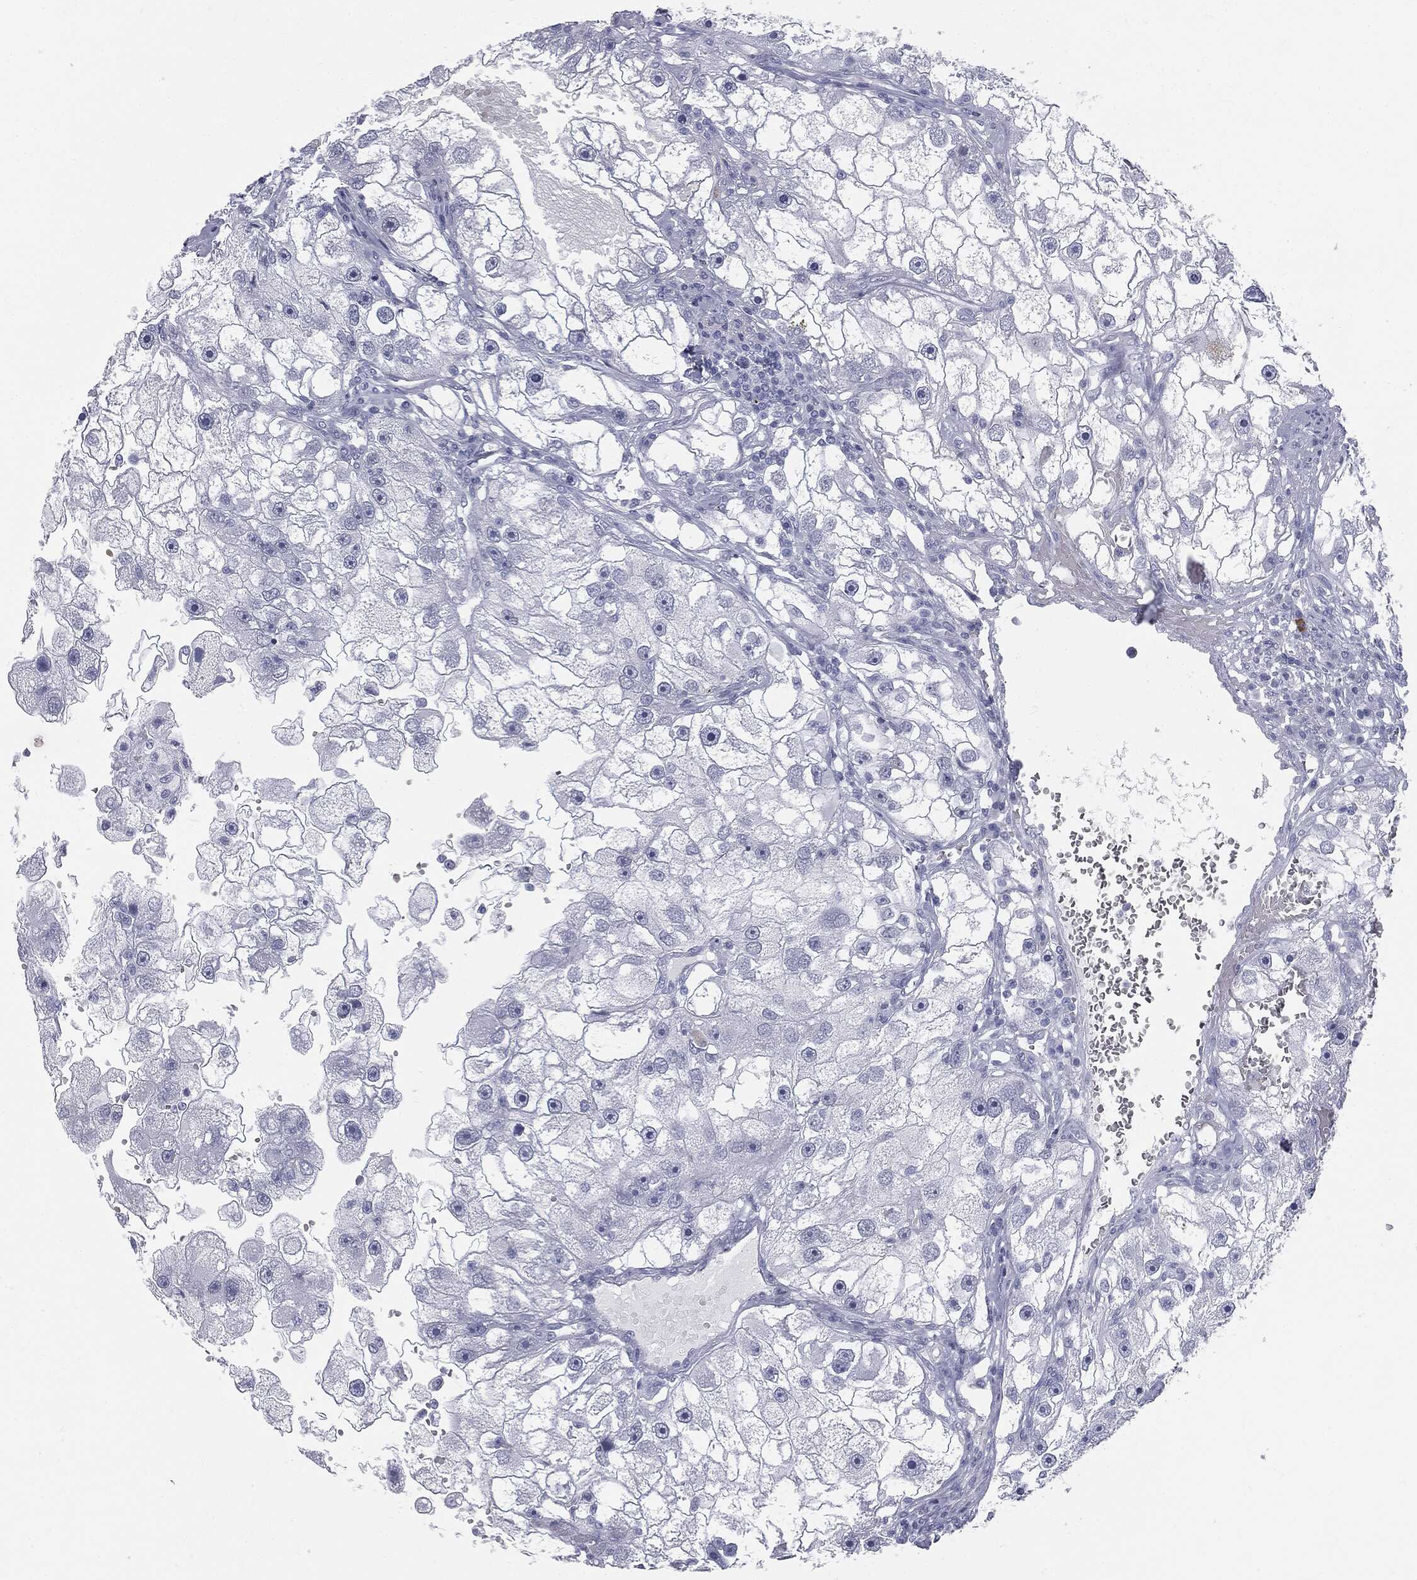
{"staining": {"intensity": "negative", "quantity": "none", "location": "none"}, "tissue": "renal cancer", "cell_type": "Tumor cells", "image_type": "cancer", "snomed": [{"axis": "morphology", "description": "Adenocarcinoma, NOS"}, {"axis": "topography", "description": "Kidney"}], "caption": "Immunohistochemistry (IHC) micrograph of renal adenocarcinoma stained for a protein (brown), which displays no positivity in tumor cells.", "gene": "TPO", "patient": {"sex": "male", "age": 63}}